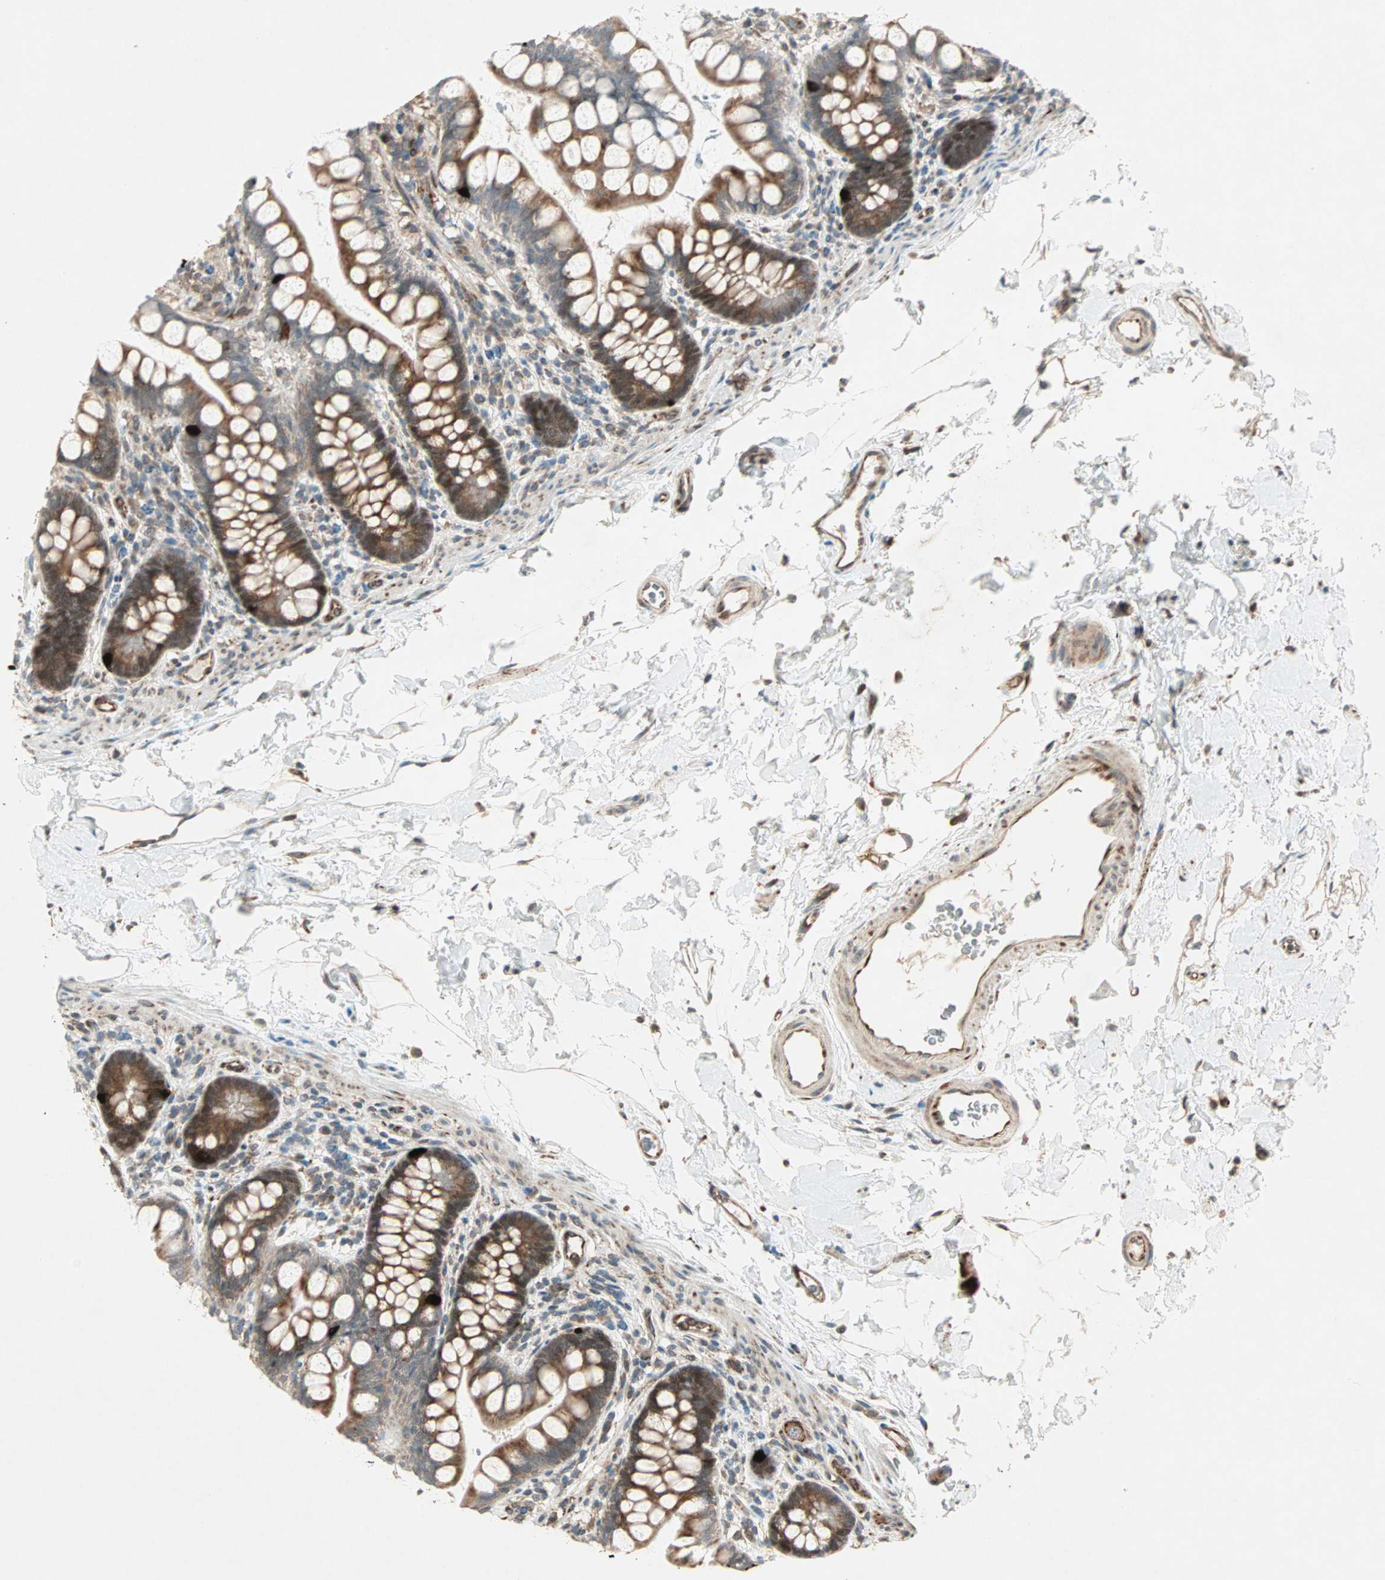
{"staining": {"intensity": "moderate", "quantity": ">75%", "location": "cytoplasmic/membranous,nuclear"}, "tissue": "small intestine", "cell_type": "Glandular cells", "image_type": "normal", "snomed": [{"axis": "morphology", "description": "Normal tissue, NOS"}, {"axis": "topography", "description": "Small intestine"}], "caption": "Human small intestine stained with a brown dye shows moderate cytoplasmic/membranous,nuclear positive expression in approximately >75% of glandular cells.", "gene": "ZNF37A", "patient": {"sex": "female", "age": 58}}